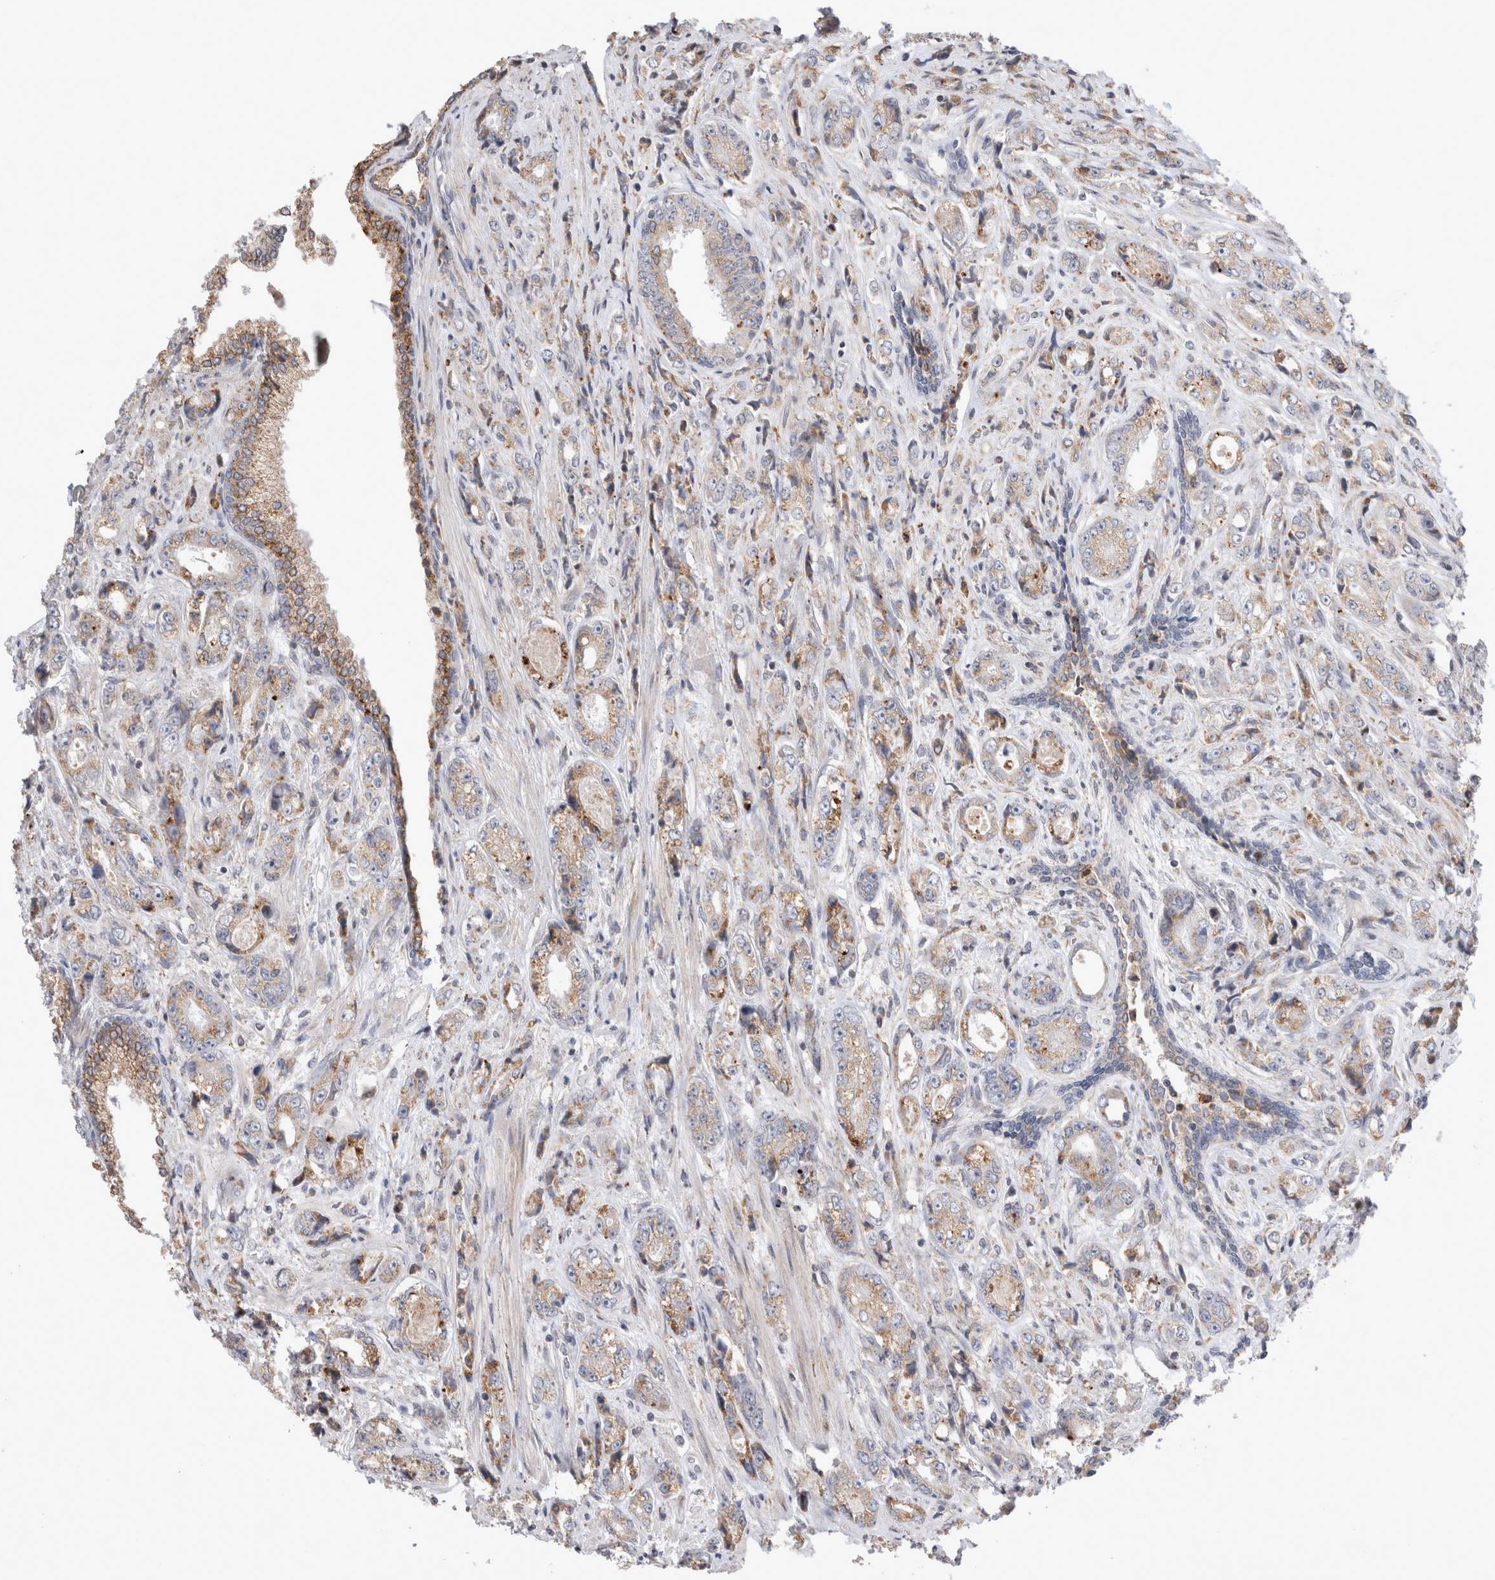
{"staining": {"intensity": "moderate", "quantity": "25%-75%", "location": "cytoplasmic/membranous"}, "tissue": "prostate cancer", "cell_type": "Tumor cells", "image_type": "cancer", "snomed": [{"axis": "morphology", "description": "Adenocarcinoma, High grade"}, {"axis": "topography", "description": "Prostate"}], "caption": "This micrograph reveals prostate adenocarcinoma (high-grade) stained with immunohistochemistry to label a protein in brown. The cytoplasmic/membranous of tumor cells show moderate positivity for the protein. Nuclei are counter-stained blue.", "gene": "TRMT9B", "patient": {"sex": "male", "age": 61}}